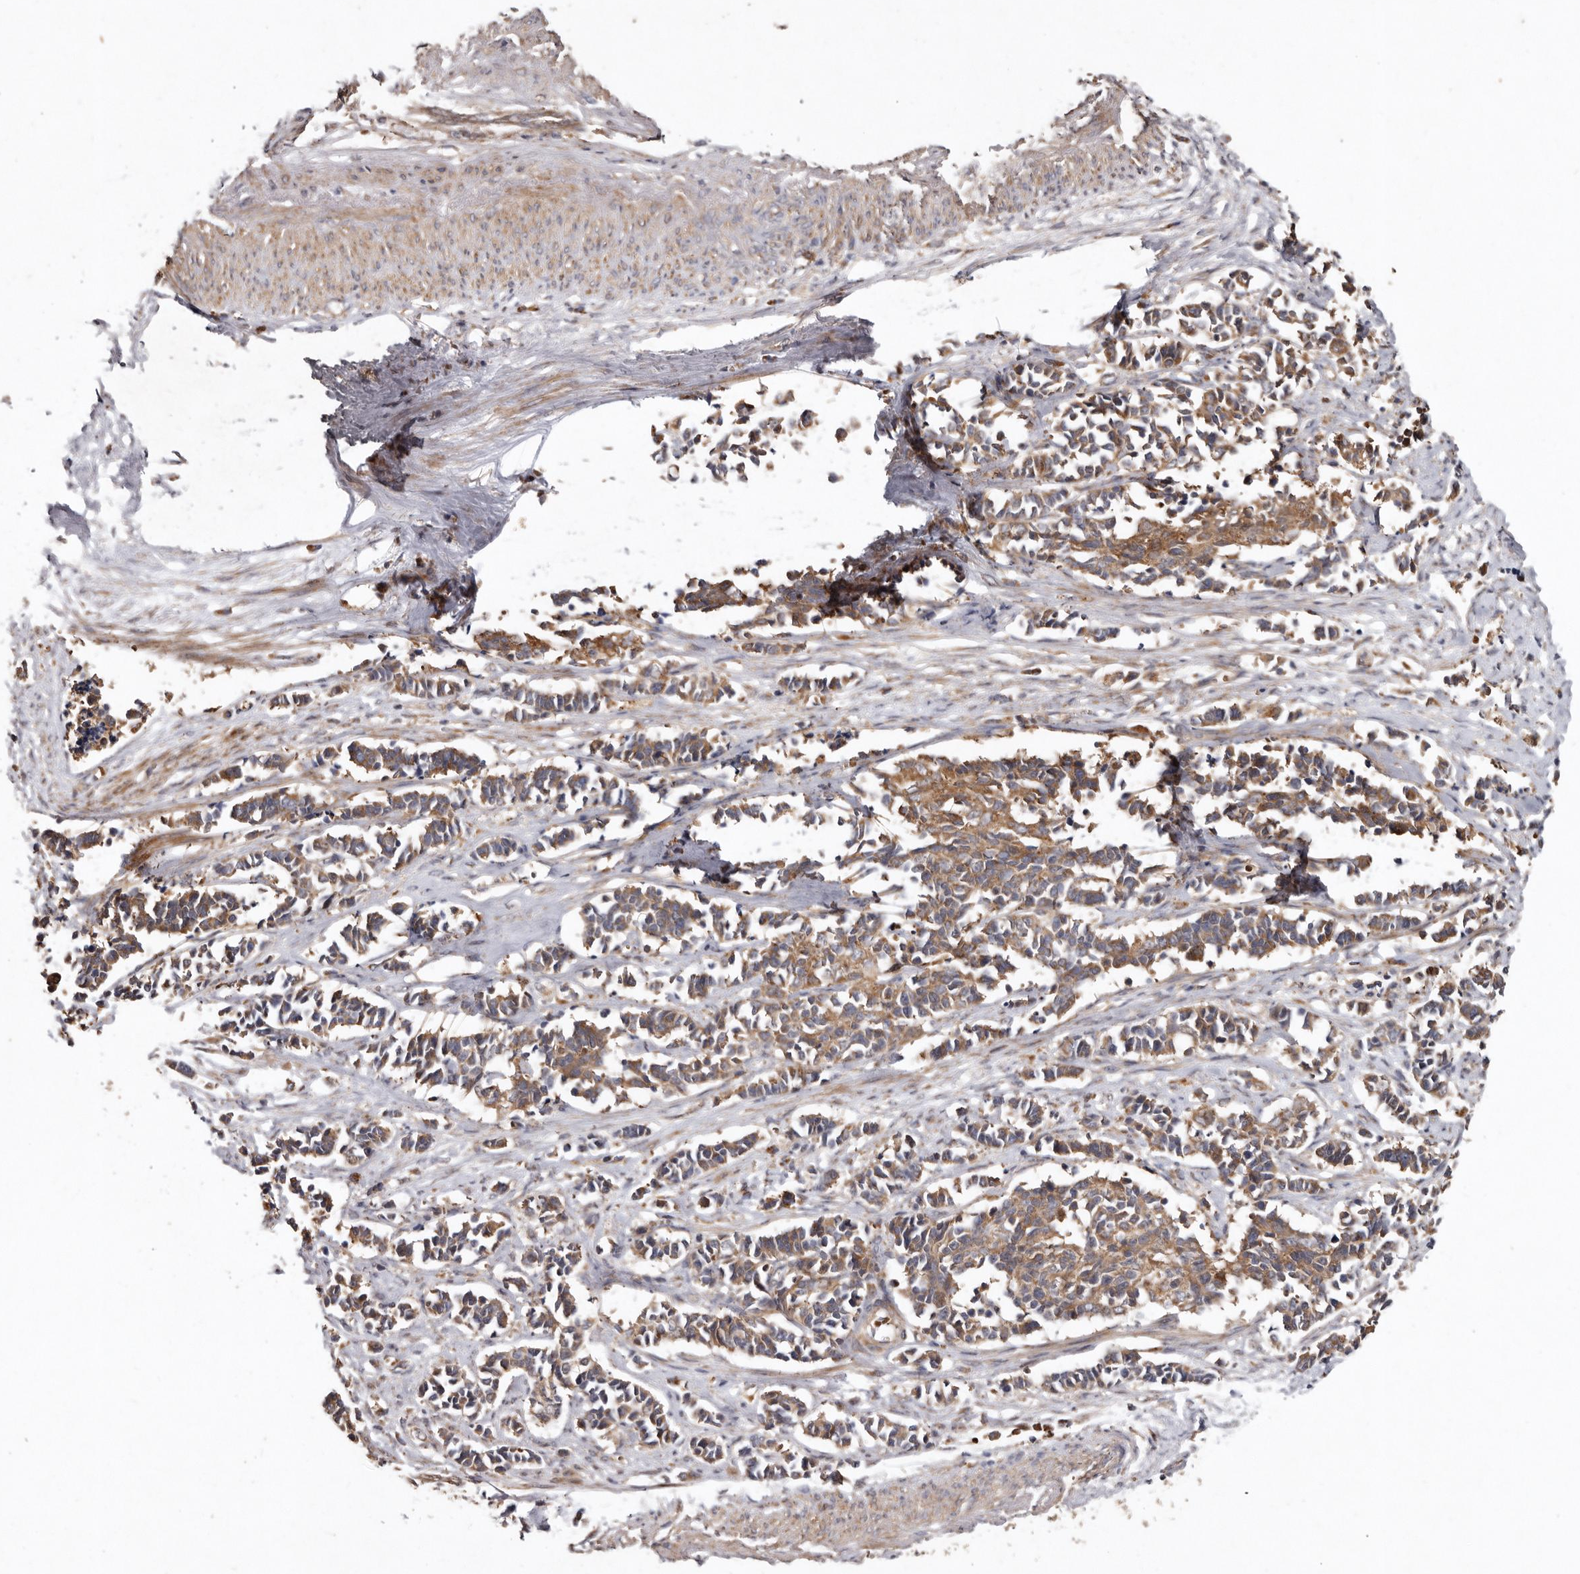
{"staining": {"intensity": "moderate", "quantity": ">75%", "location": "cytoplasmic/membranous"}, "tissue": "cervical cancer", "cell_type": "Tumor cells", "image_type": "cancer", "snomed": [{"axis": "morphology", "description": "Normal tissue, NOS"}, {"axis": "morphology", "description": "Squamous cell carcinoma, NOS"}, {"axis": "topography", "description": "Cervix"}], "caption": "A brown stain highlights moderate cytoplasmic/membranous expression of a protein in squamous cell carcinoma (cervical) tumor cells.", "gene": "GOT1L1", "patient": {"sex": "female", "age": 35}}